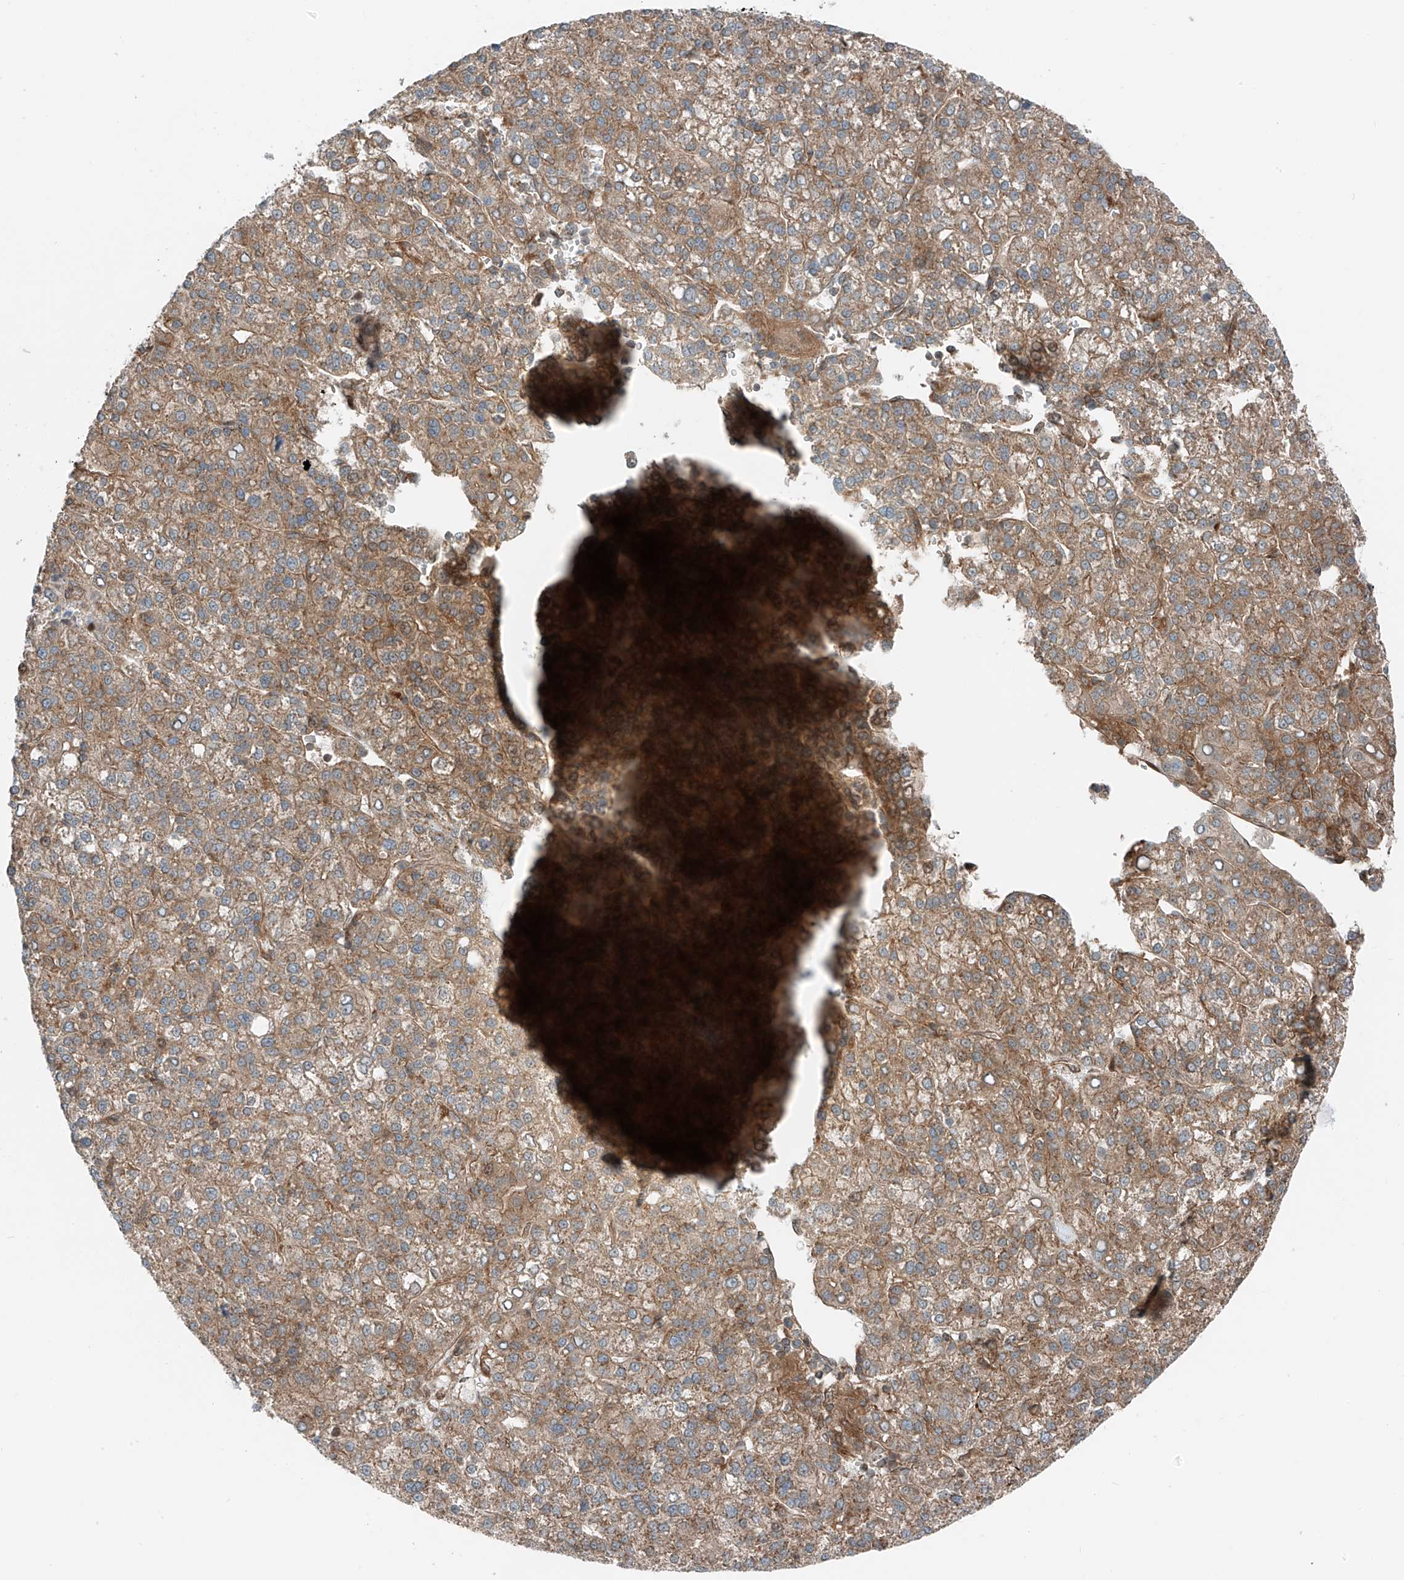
{"staining": {"intensity": "moderate", "quantity": ">75%", "location": "cytoplasmic/membranous"}, "tissue": "liver cancer", "cell_type": "Tumor cells", "image_type": "cancer", "snomed": [{"axis": "morphology", "description": "Carcinoma, Hepatocellular, NOS"}, {"axis": "topography", "description": "Liver"}], "caption": "Liver cancer tissue shows moderate cytoplasmic/membranous staining in about >75% of tumor cells", "gene": "USP48", "patient": {"sex": "female", "age": 58}}